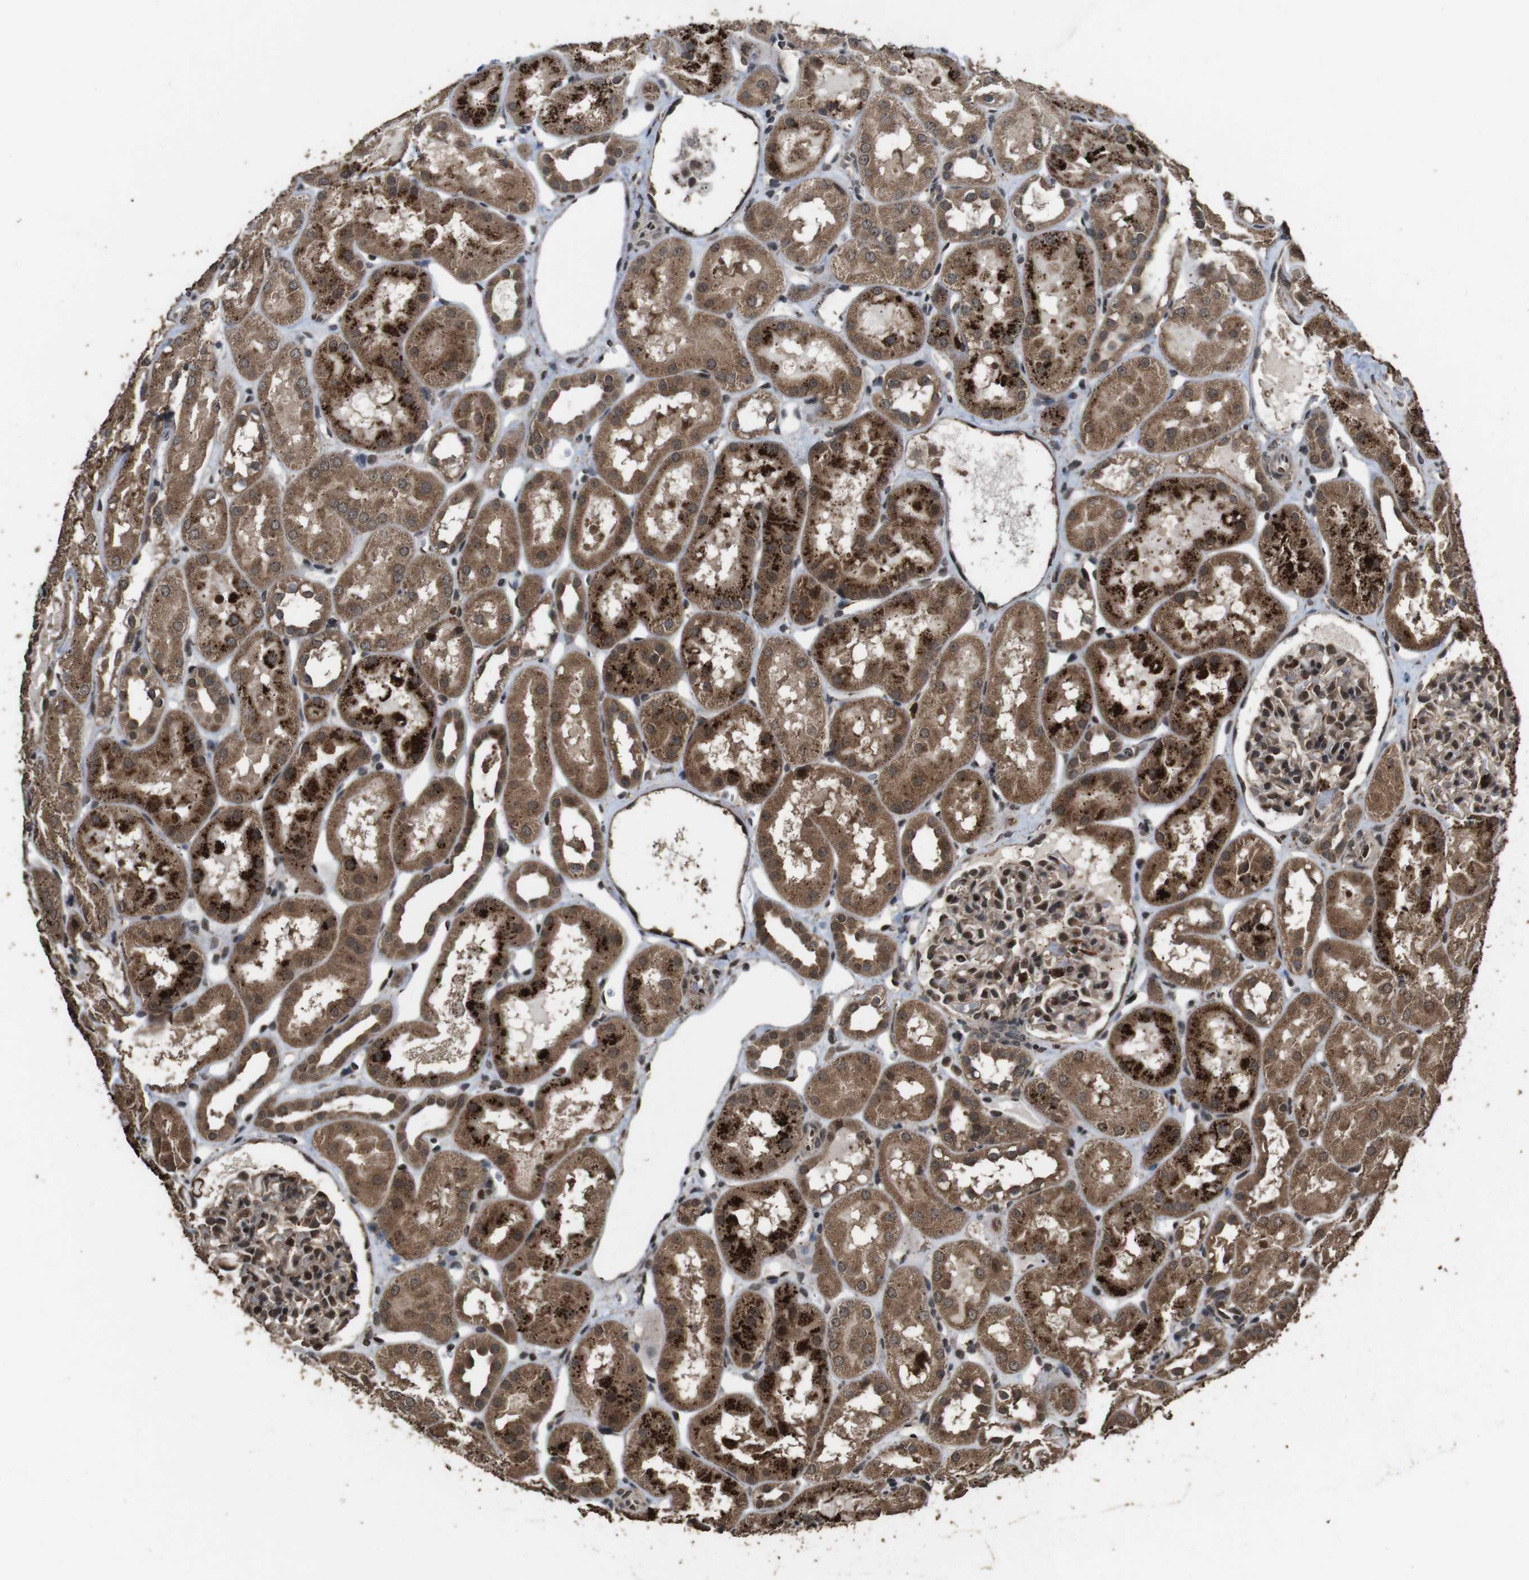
{"staining": {"intensity": "moderate", "quantity": "25%-75%", "location": "cytoplasmic/membranous,nuclear"}, "tissue": "kidney", "cell_type": "Cells in glomeruli", "image_type": "normal", "snomed": [{"axis": "morphology", "description": "Normal tissue, NOS"}, {"axis": "topography", "description": "Kidney"}, {"axis": "topography", "description": "Urinary bladder"}], "caption": "Immunohistochemistry histopathology image of unremarkable kidney: human kidney stained using immunohistochemistry exhibits medium levels of moderate protein expression localized specifically in the cytoplasmic/membranous,nuclear of cells in glomeruli, appearing as a cytoplasmic/membranous,nuclear brown color.", "gene": "RRAS2", "patient": {"sex": "male", "age": 16}}